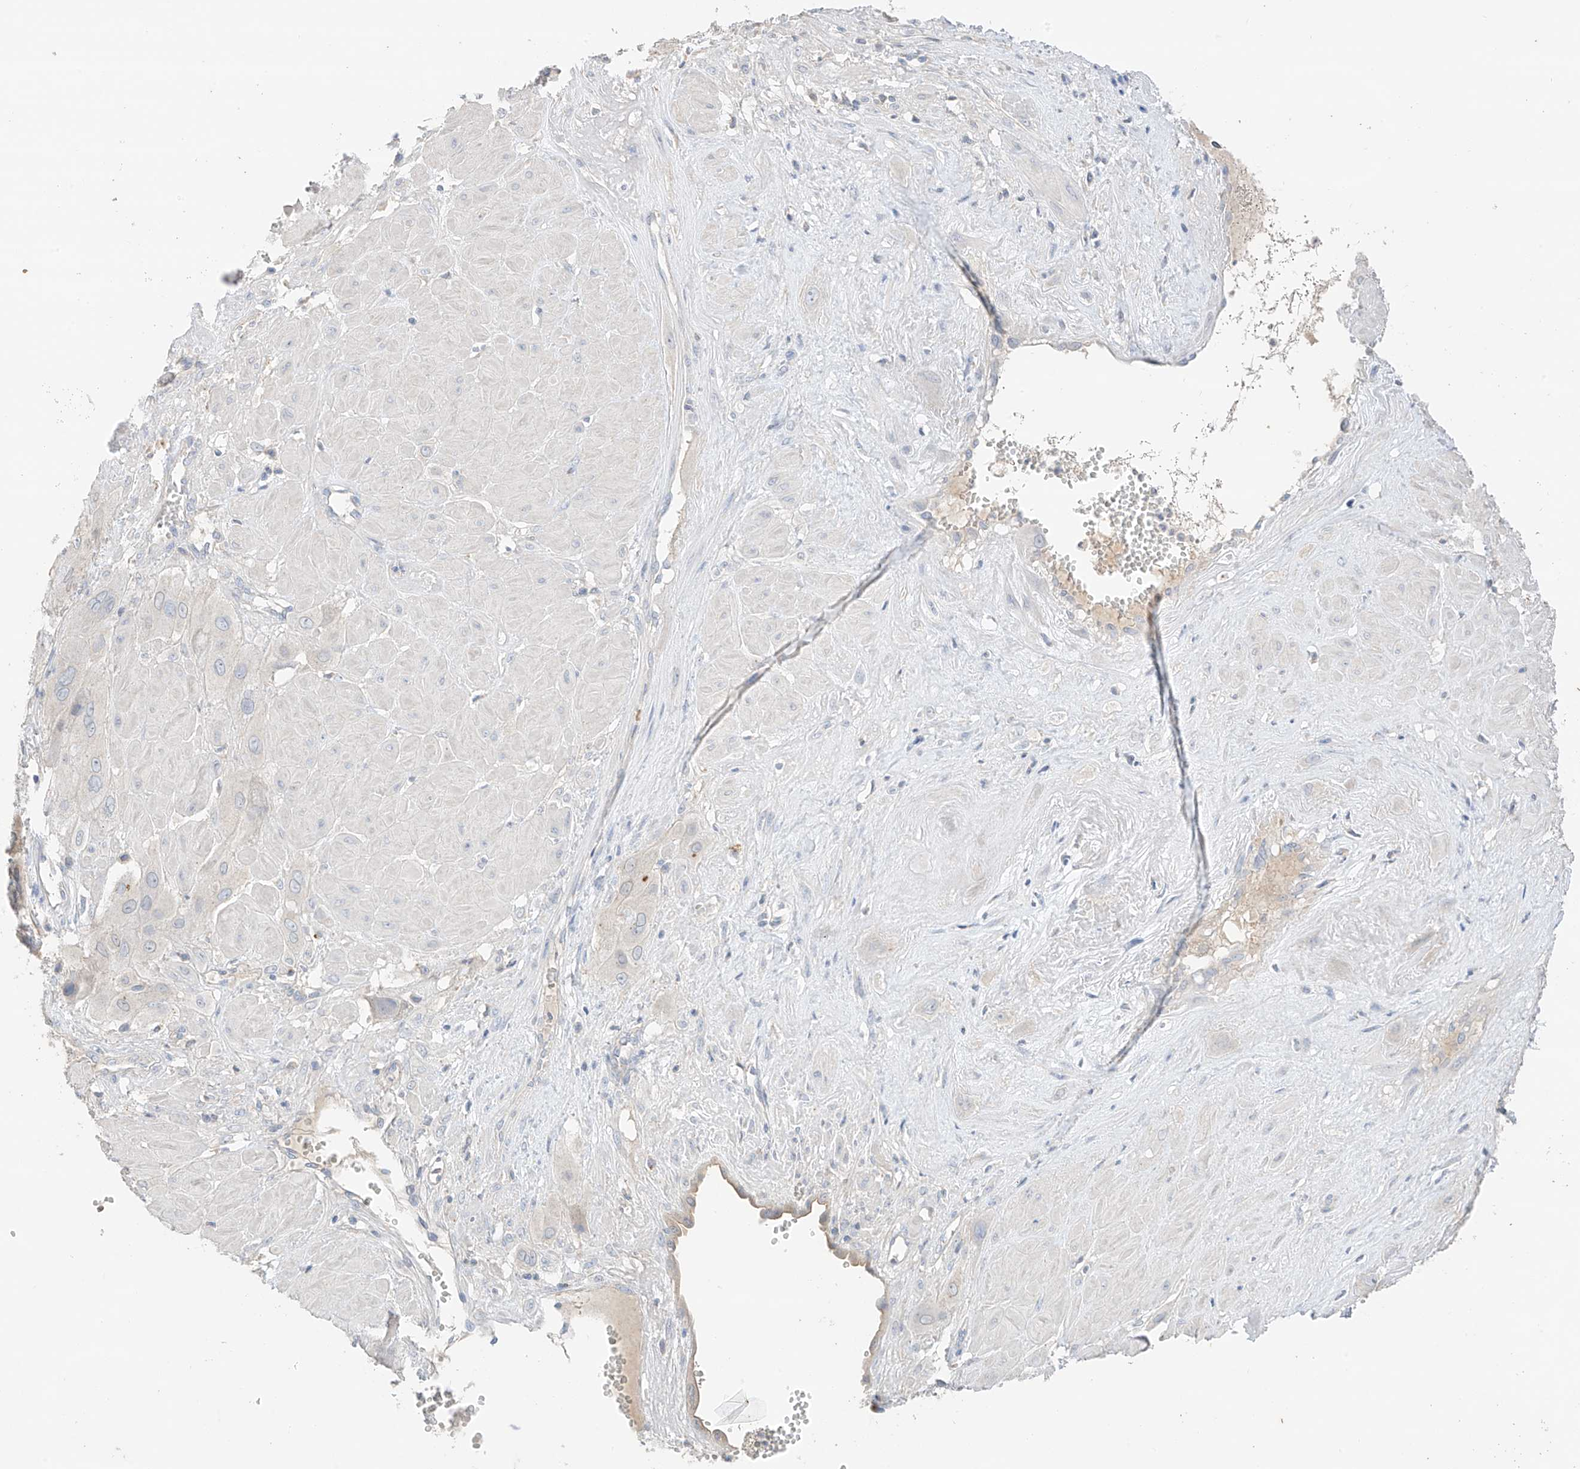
{"staining": {"intensity": "negative", "quantity": "none", "location": "none"}, "tissue": "cervical cancer", "cell_type": "Tumor cells", "image_type": "cancer", "snomed": [{"axis": "morphology", "description": "Squamous cell carcinoma, NOS"}, {"axis": "topography", "description": "Cervix"}], "caption": "High magnification brightfield microscopy of cervical squamous cell carcinoma stained with DAB (brown) and counterstained with hematoxylin (blue): tumor cells show no significant expression.", "gene": "CAPN13", "patient": {"sex": "female", "age": 34}}